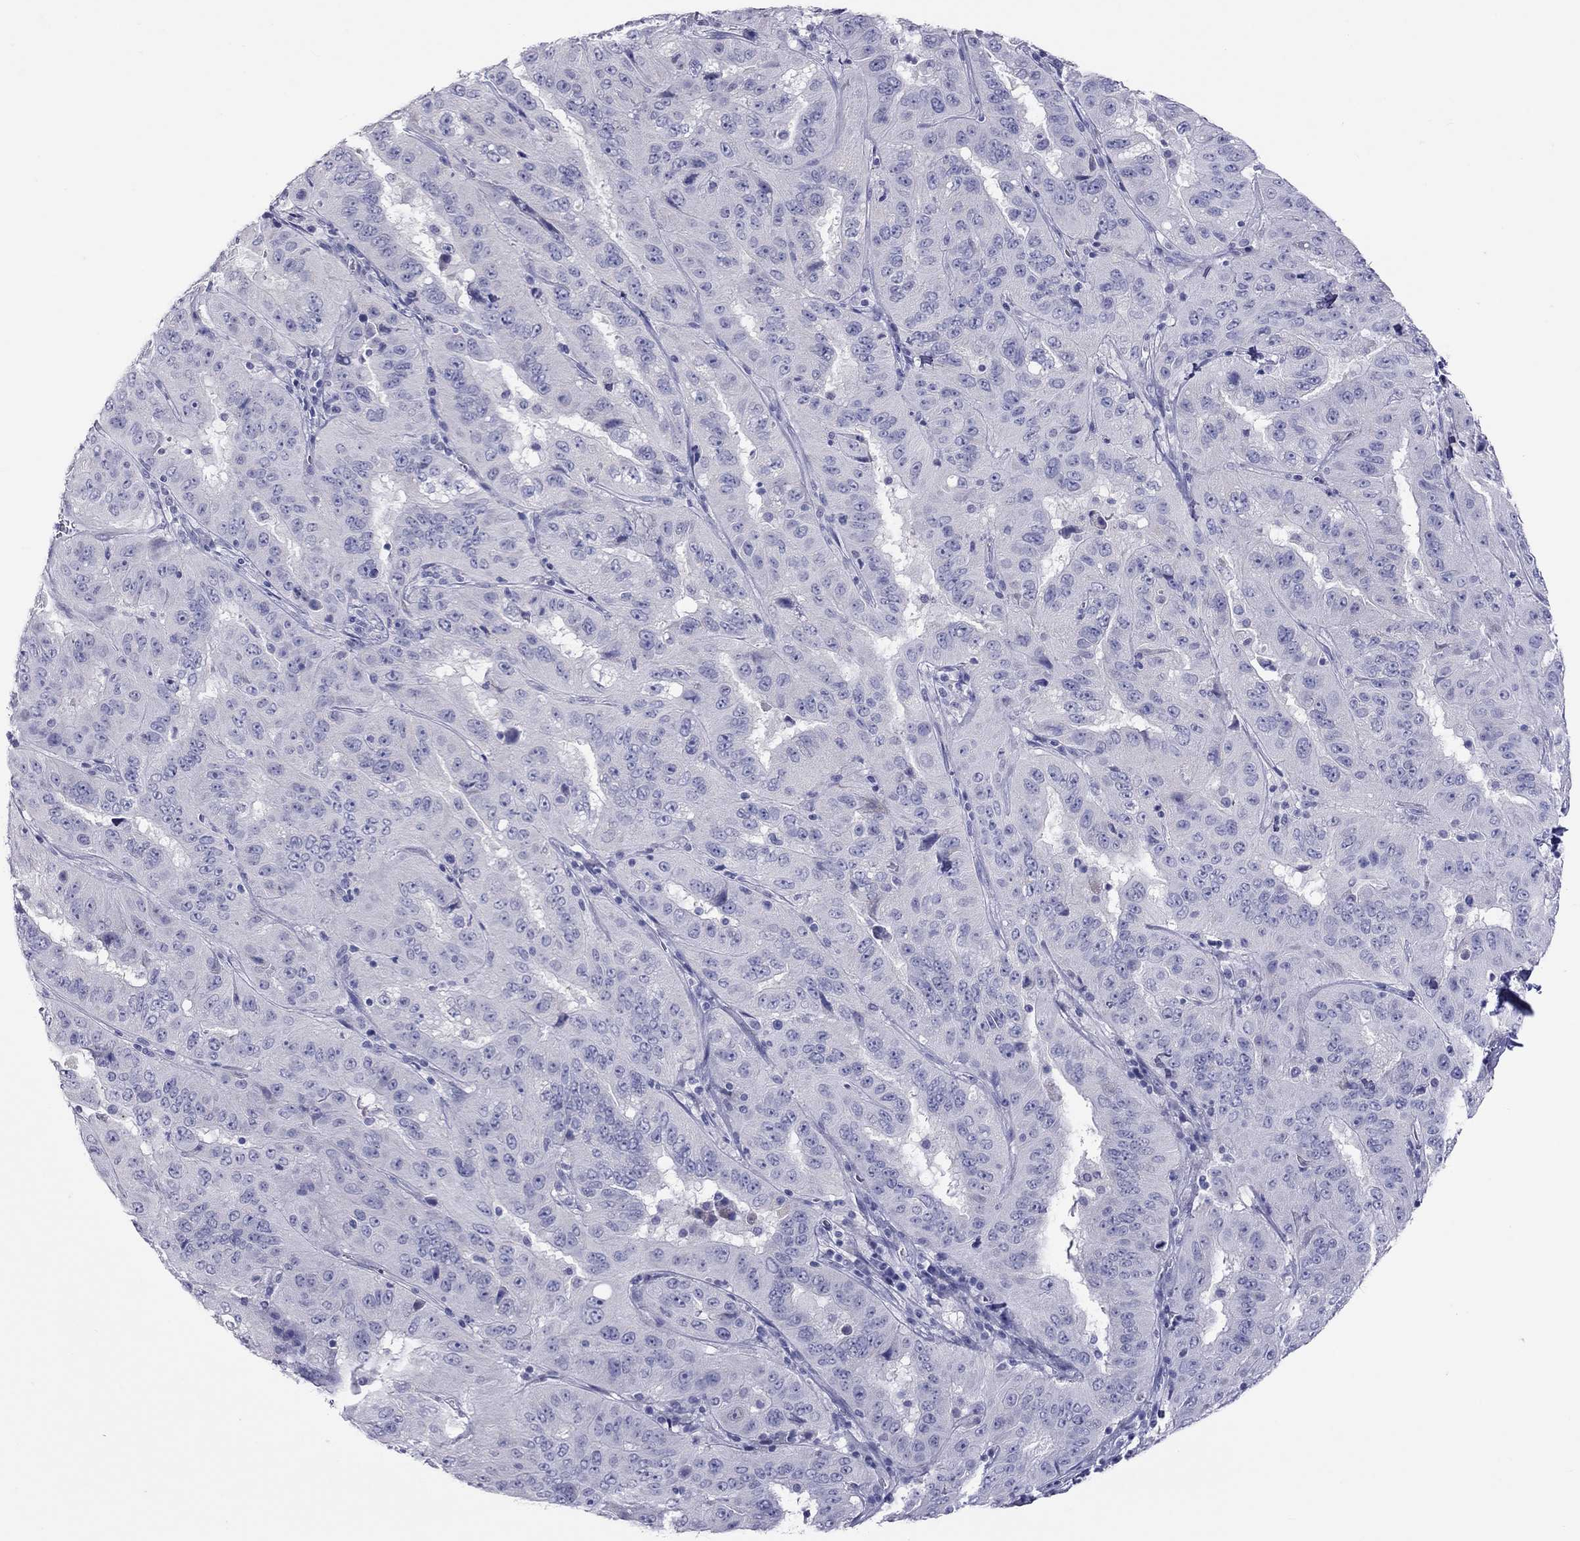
{"staining": {"intensity": "negative", "quantity": "none", "location": "none"}, "tissue": "pancreatic cancer", "cell_type": "Tumor cells", "image_type": "cancer", "snomed": [{"axis": "morphology", "description": "Adenocarcinoma, NOS"}, {"axis": "topography", "description": "Pancreas"}], "caption": "DAB (3,3'-diaminobenzidine) immunohistochemical staining of pancreatic cancer exhibits no significant positivity in tumor cells.", "gene": "MUC16", "patient": {"sex": "male", "age": 63}}